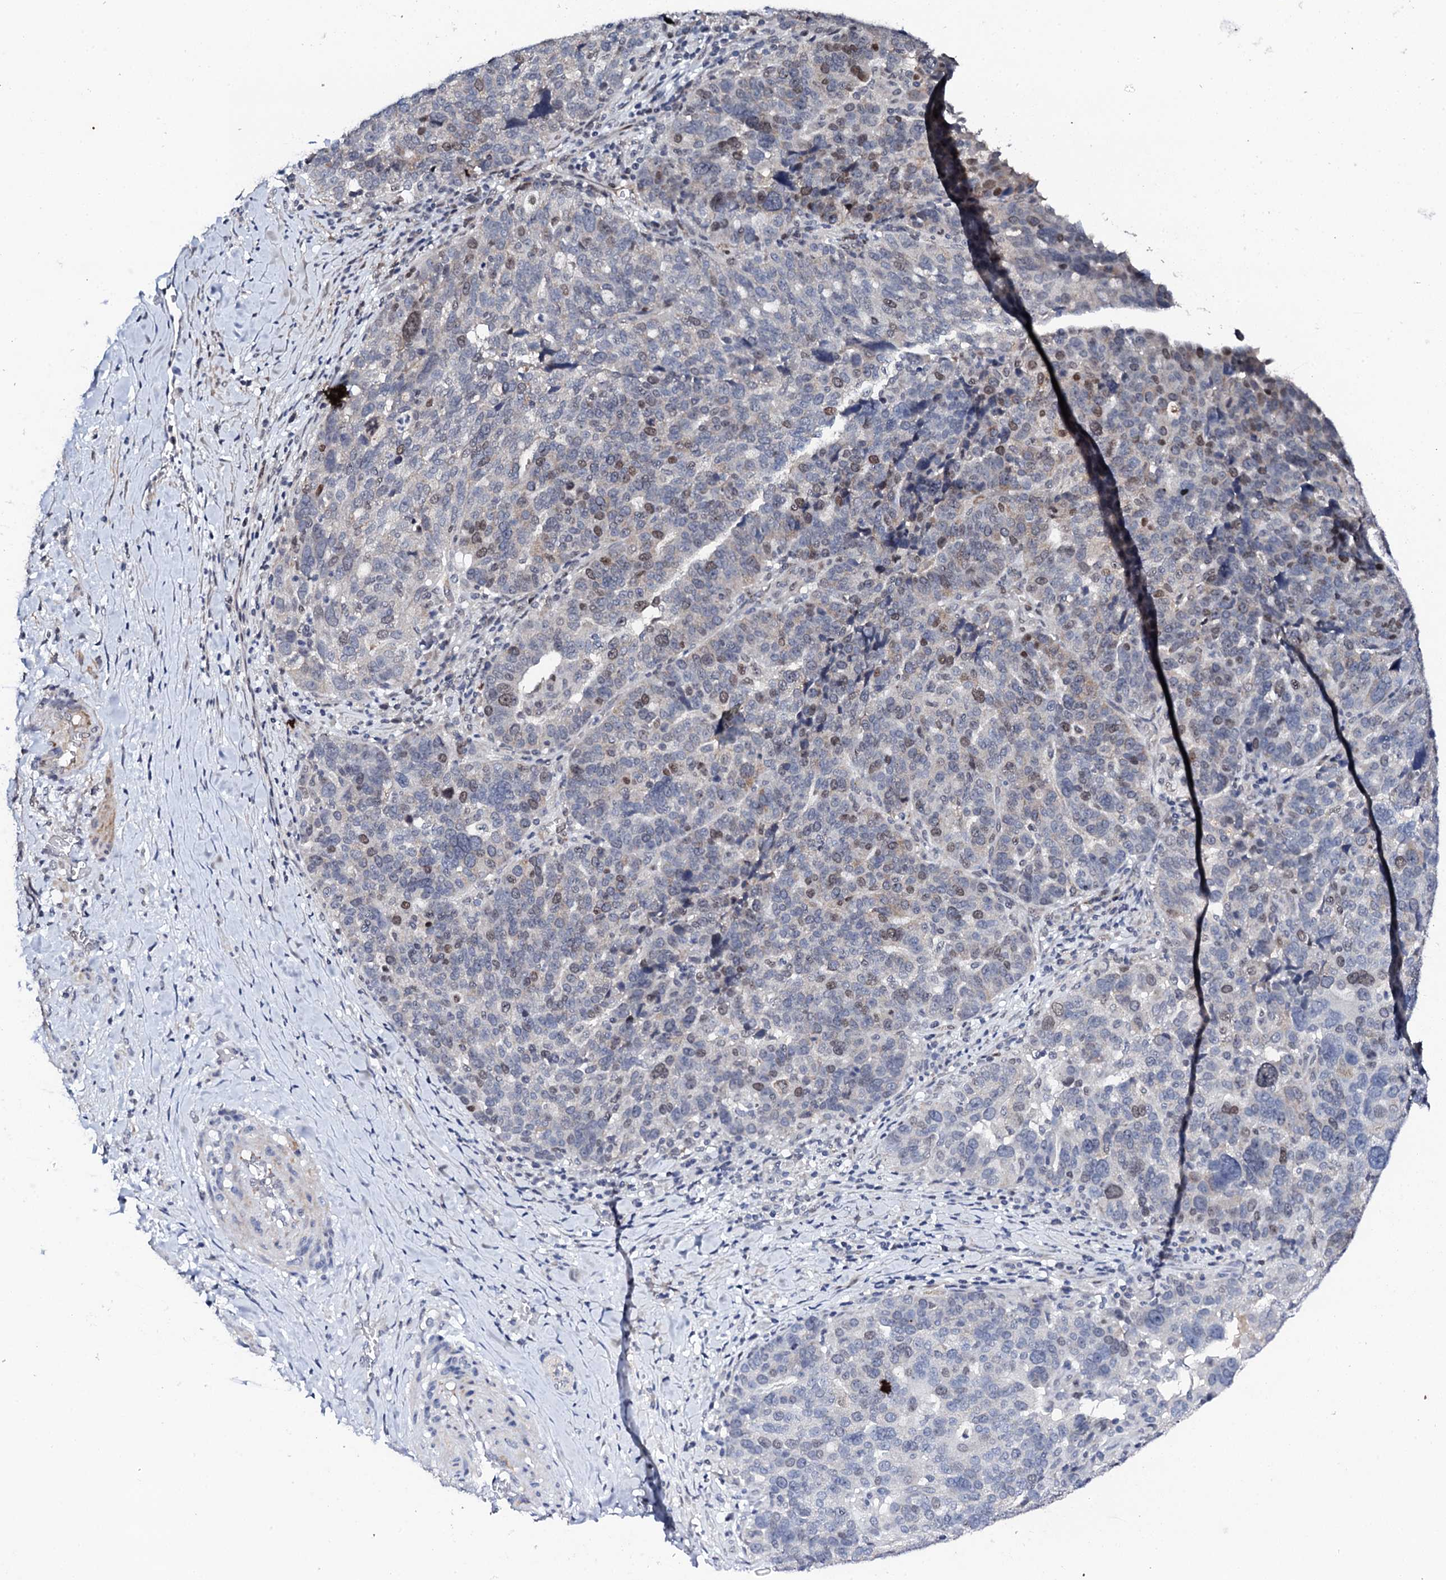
{"staining": {"intensity": "weak", "quantity": "<25%", "location": "nuclear"}, "tissue": "ovarian cancer", "cell_type": "Tumor cells", "image_type": "cancer", "snomed": [{"axis": "morphology", "description": "Cystadenocarcinoma, serous, NOS"}, {"axis": "topography", "description": "Ovary"}], "caption": "Micrograph shows no protein expression in tumor cells of serous cystadenocarcinoma (ovarian) tissue.", "gene": "FAM111A", "patient": {"sex": "female", "age": 59}}